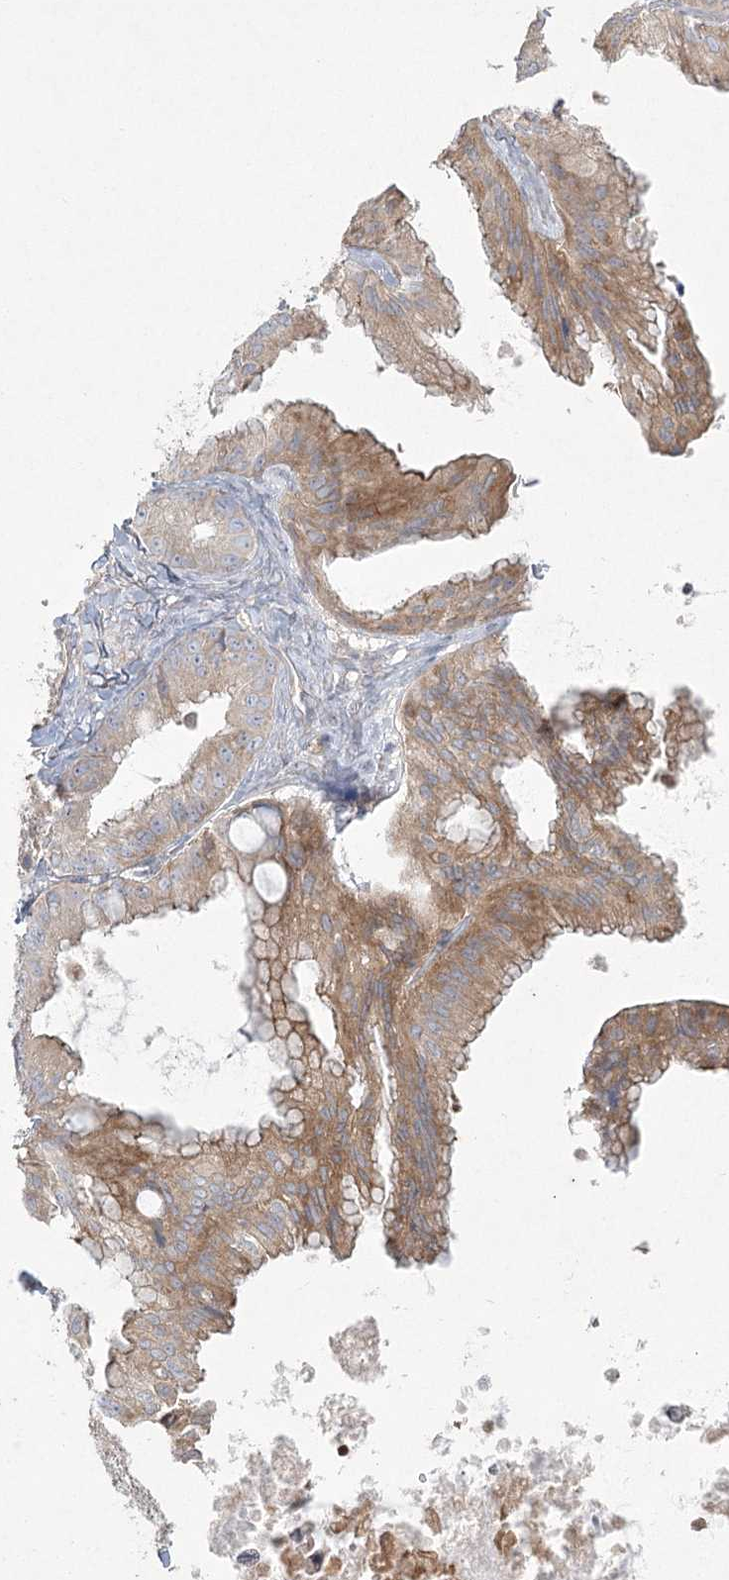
{"staining": {"intensity": "moderate", "quantity": ">75%", "location": "cytoplasmic/membranous"}, "tissue": "ovarian cancer", "cell_type": "Tumor cells", "image_type": "cancer", "snomed": [{"axis": "morphology", "description": "Cystadenocarcinoma, mucinous, NOS"}, {"axis": "topography", "description": "Ovary"}], "caption": "An IHC photomicrograph of neoplastic tissue is shown. Protein staining in brown highlights moderate cytoplasmic/membranous positivity in ovarian cancer within tumor cells.", "gene": "CAMTA1", "patient": {"sex": "female", "age": 71}}